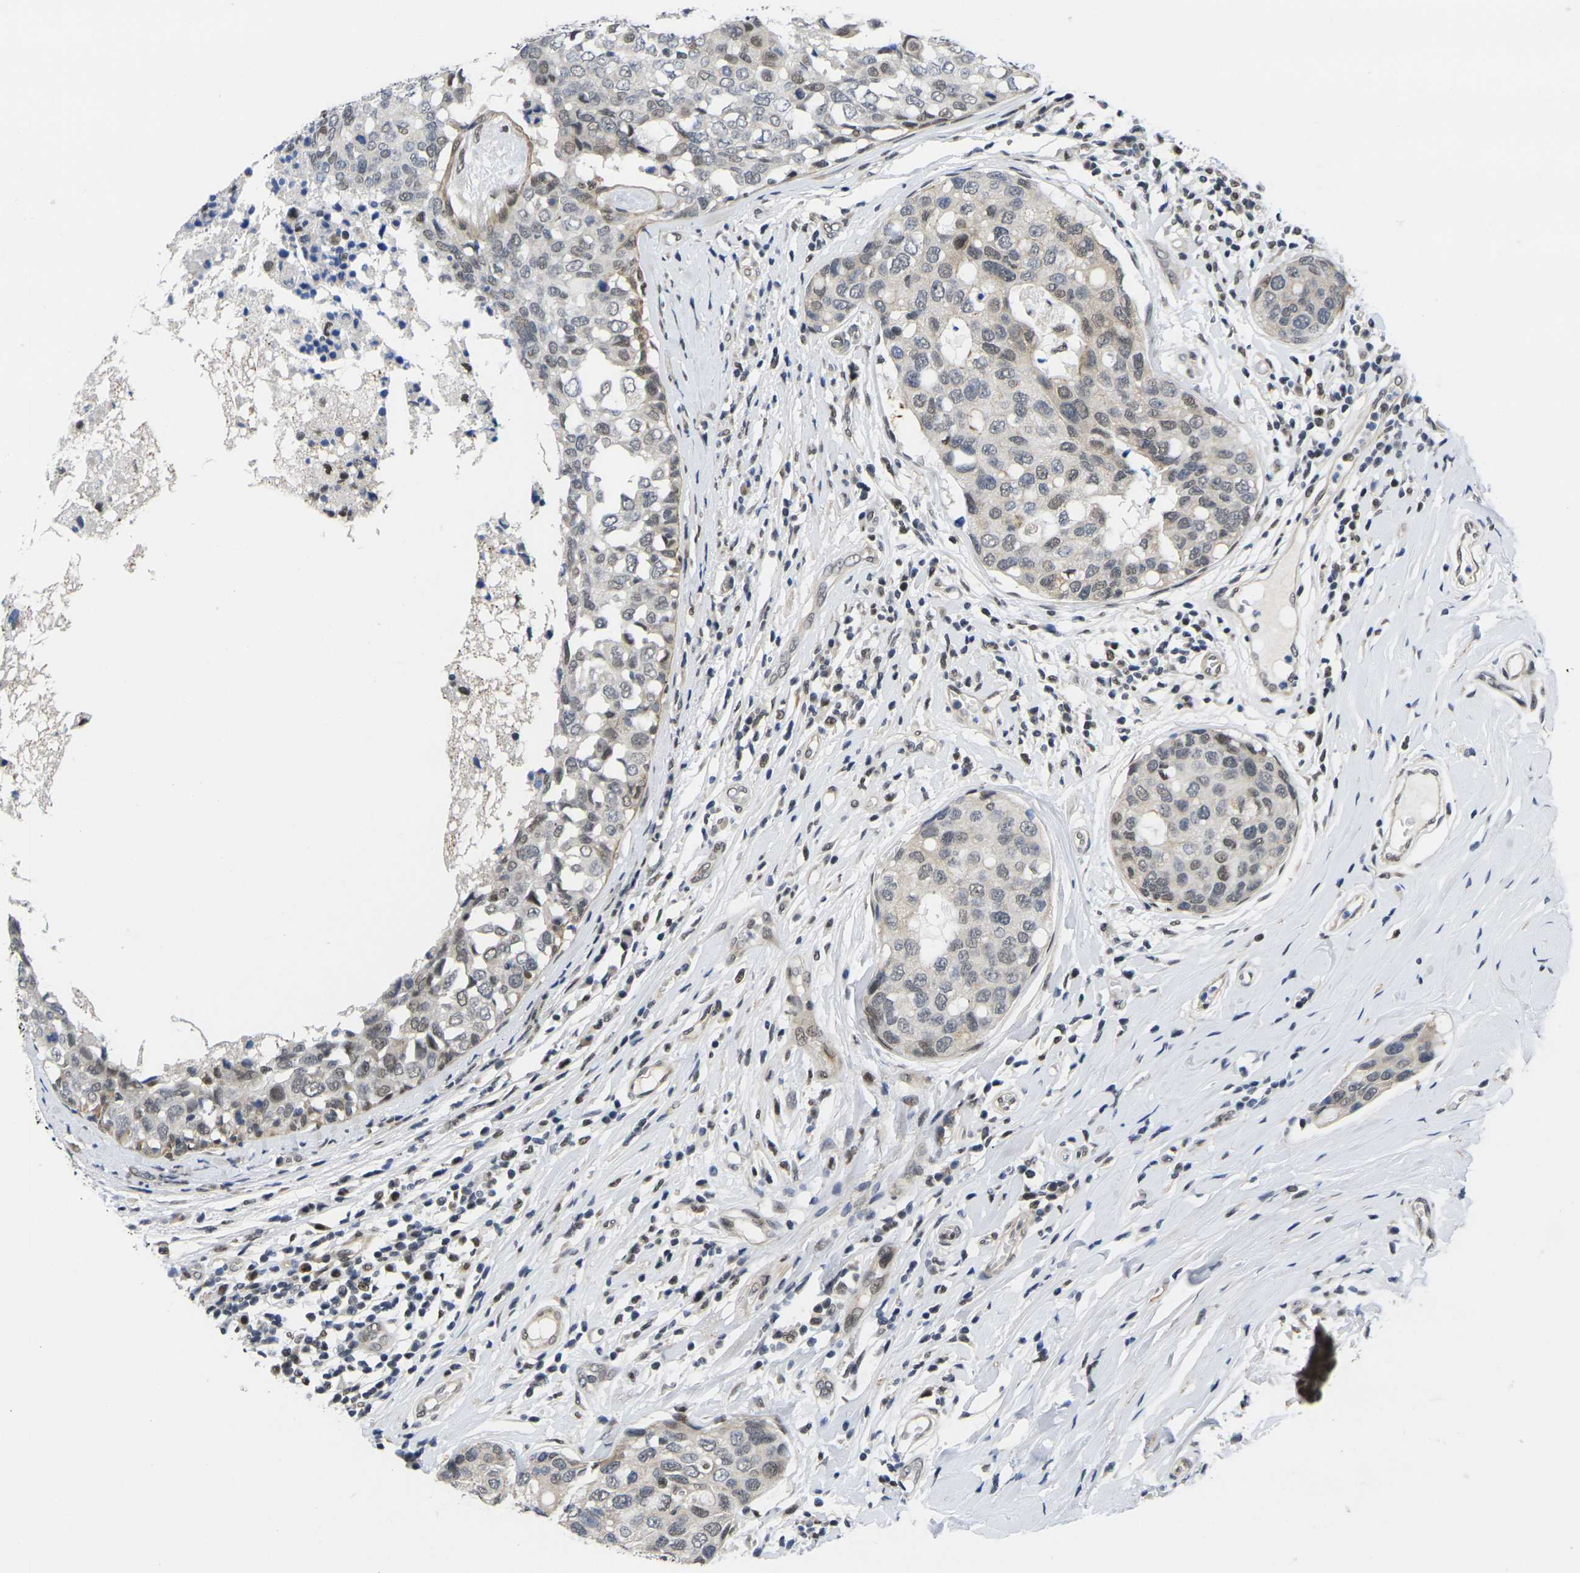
{"staining": {"intensity": "weak", "quantity": "<25%", "location": "nuclear"}, "tissue": "breast cancer", "cell_type": "Tumor cells", "image_type": "cancer", "snomed": [{"axis": "morphology", "description": "Duct carcinoma"}, {"axis": "topography", "description": "Breast"}], "caption": "DAB immunohistochemical staining of human breast intraductal carcinoma reveals no significant expression in tumor cells.", "gene": "RBM7", "patient": {"sex": "female", "age": 27}}